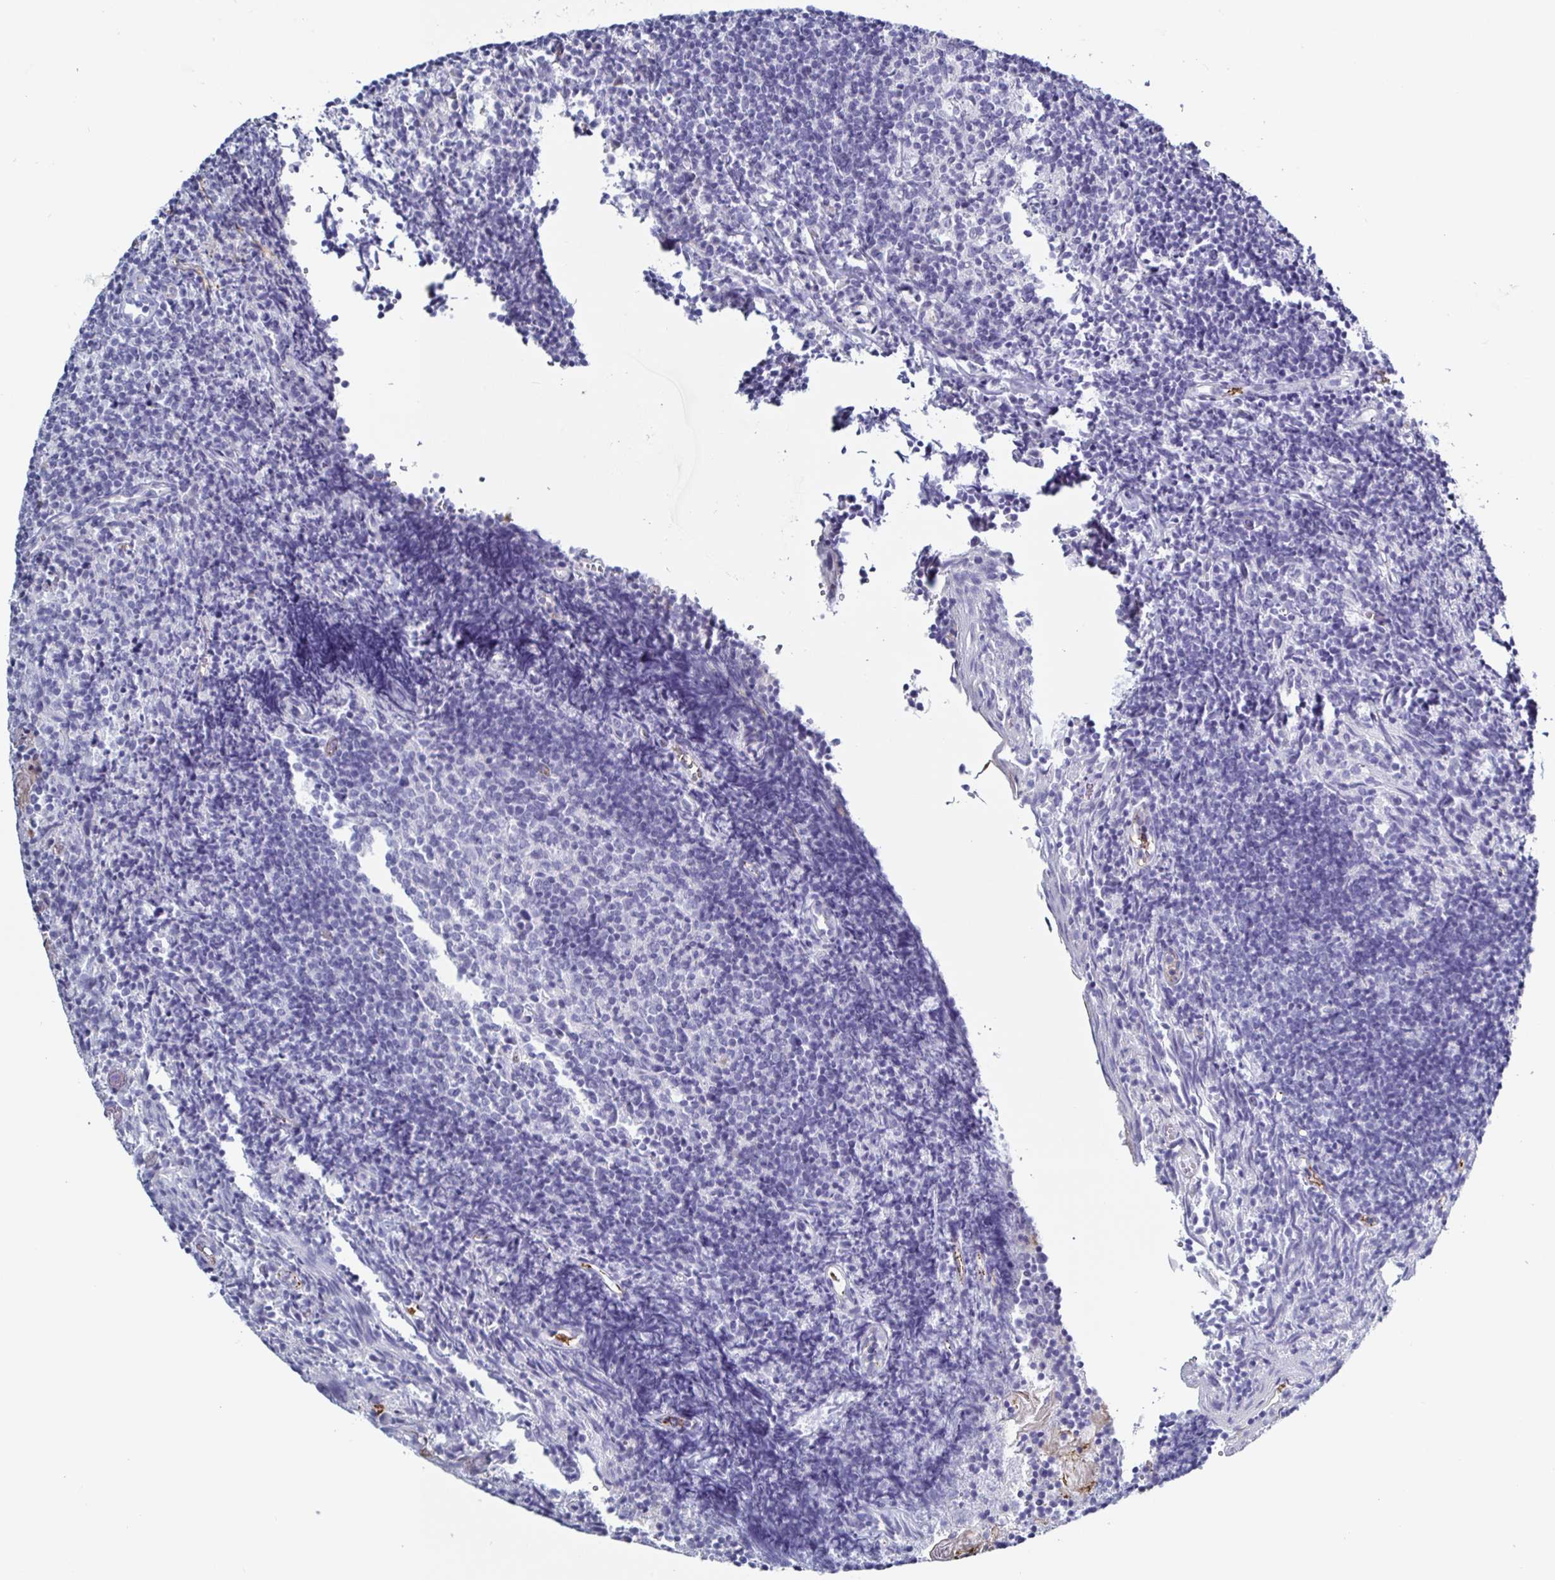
{"staining": {"intensity": "negative", "quantity": "none", "location": "none"}, "tissue": "tonsil", "cell_type": "Germinal center cells", "image_type": "normal", "snomed": [{"axis": "morphology", "description": "Normal tissue, NOS"}, {"axis": "topography", "description": "Tonsil"}], "caption": "This photomicrograph is of normal tonsil stained with immunohistochemistry (IHC) to label a protein in brown with the nuclei are counter-stained blue. There is no expression in germinal center cells.", "gene": "ACSBG2", "patient": {"sex": "female", "age": 10}}